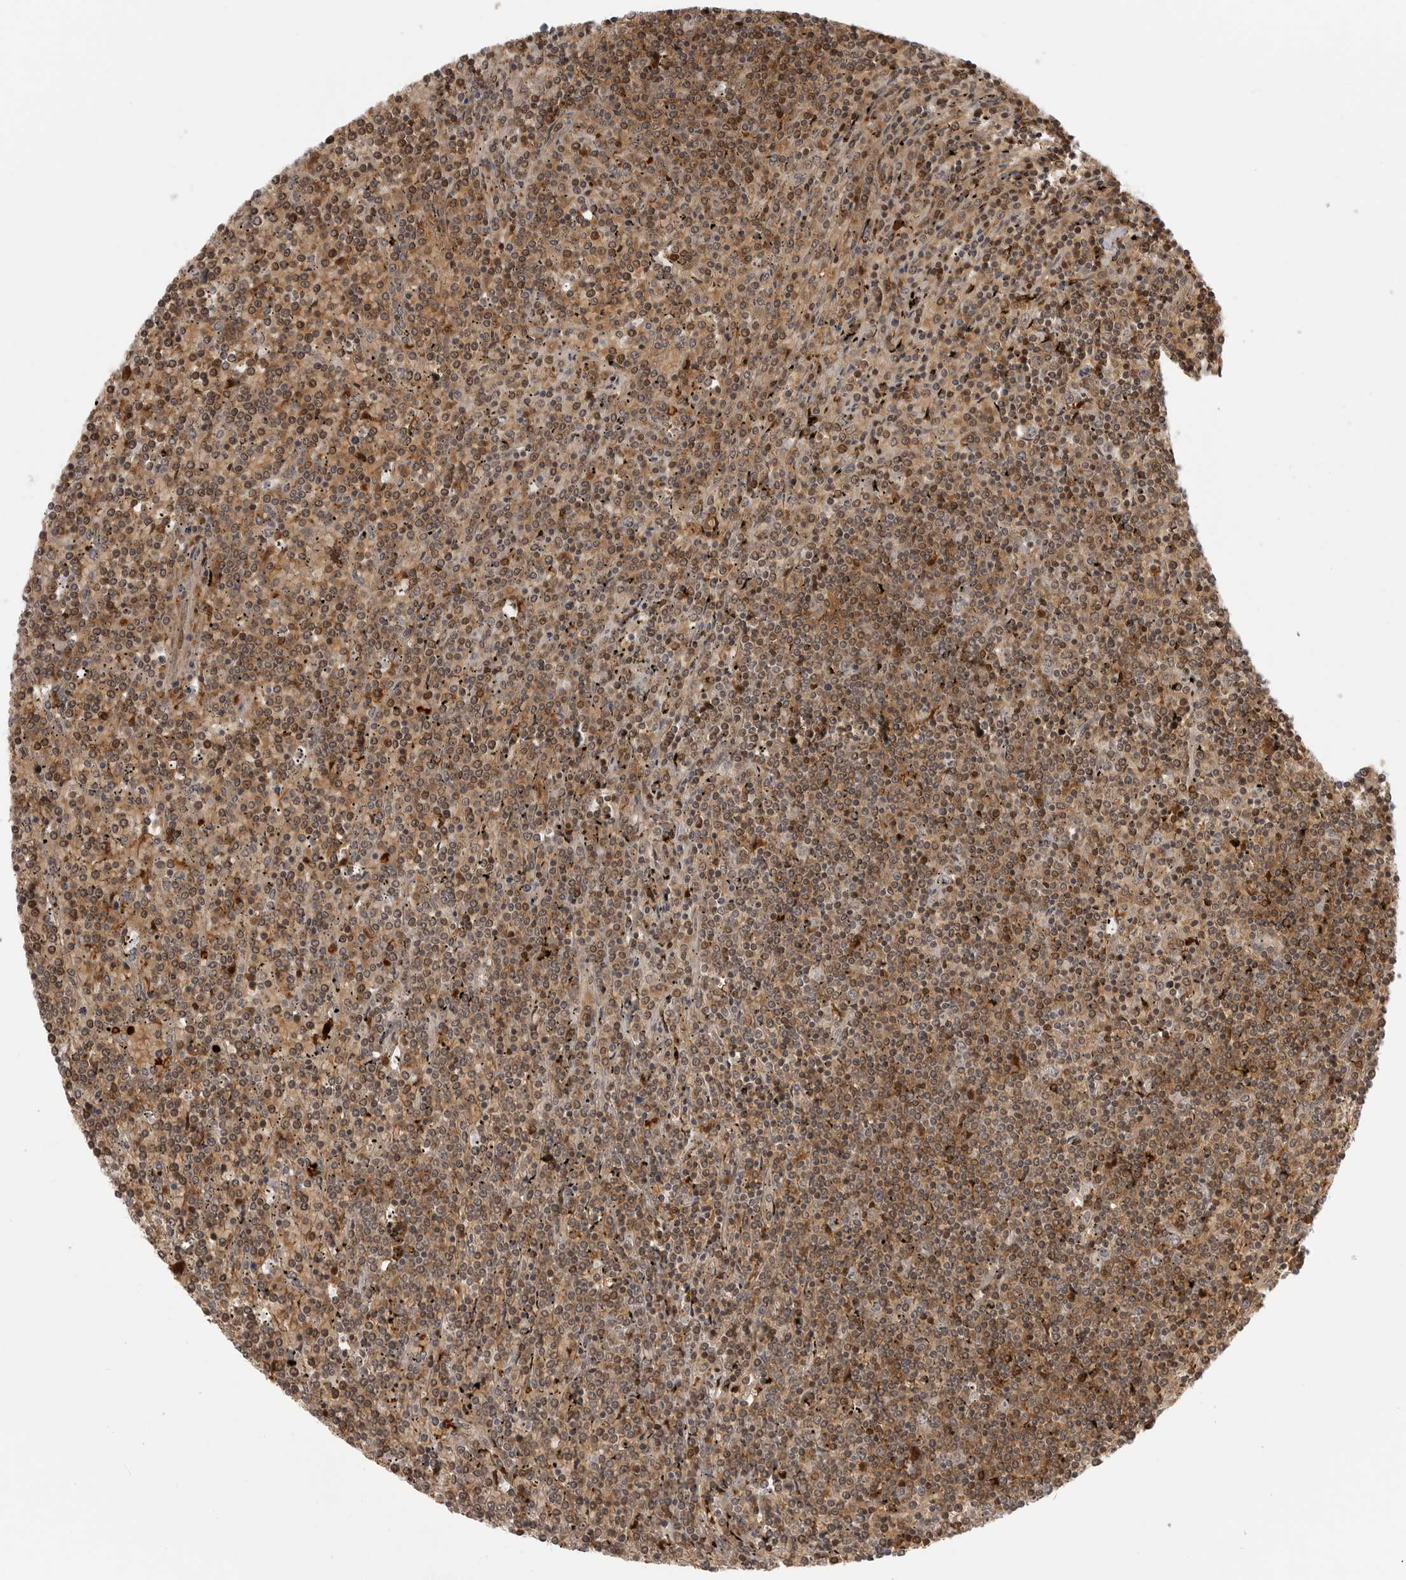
{"staining": {"intensity": "moderate", "quantity": ">75%", "location": "cytoplasmic/membranous,nuclear"}, "tissue": "lymphoma", "cell_type": "Tumor cells", "image_type": "cancer", "snomed": [{"axis": "morphology", "description": "Malignant lymphoma, non-Hodgkin's type, Low grade"}, {"axis": "topography", "description": "Spleen"}], "caption": "Protein expression analysis of human malignant lymphoma, non-Hodgkin's type (low-grade) reveals moderate cytoplasmic/membranous and nuclear staining in approximately >75% of tumor cells. The staining was performed using DAB to visualize the protein expression in brown, while the nuclei were stained in blue with hematoxylin (Magnification: 20x).", "gene": "CTIF", "patient": {"sex": "female", "age": 19}}